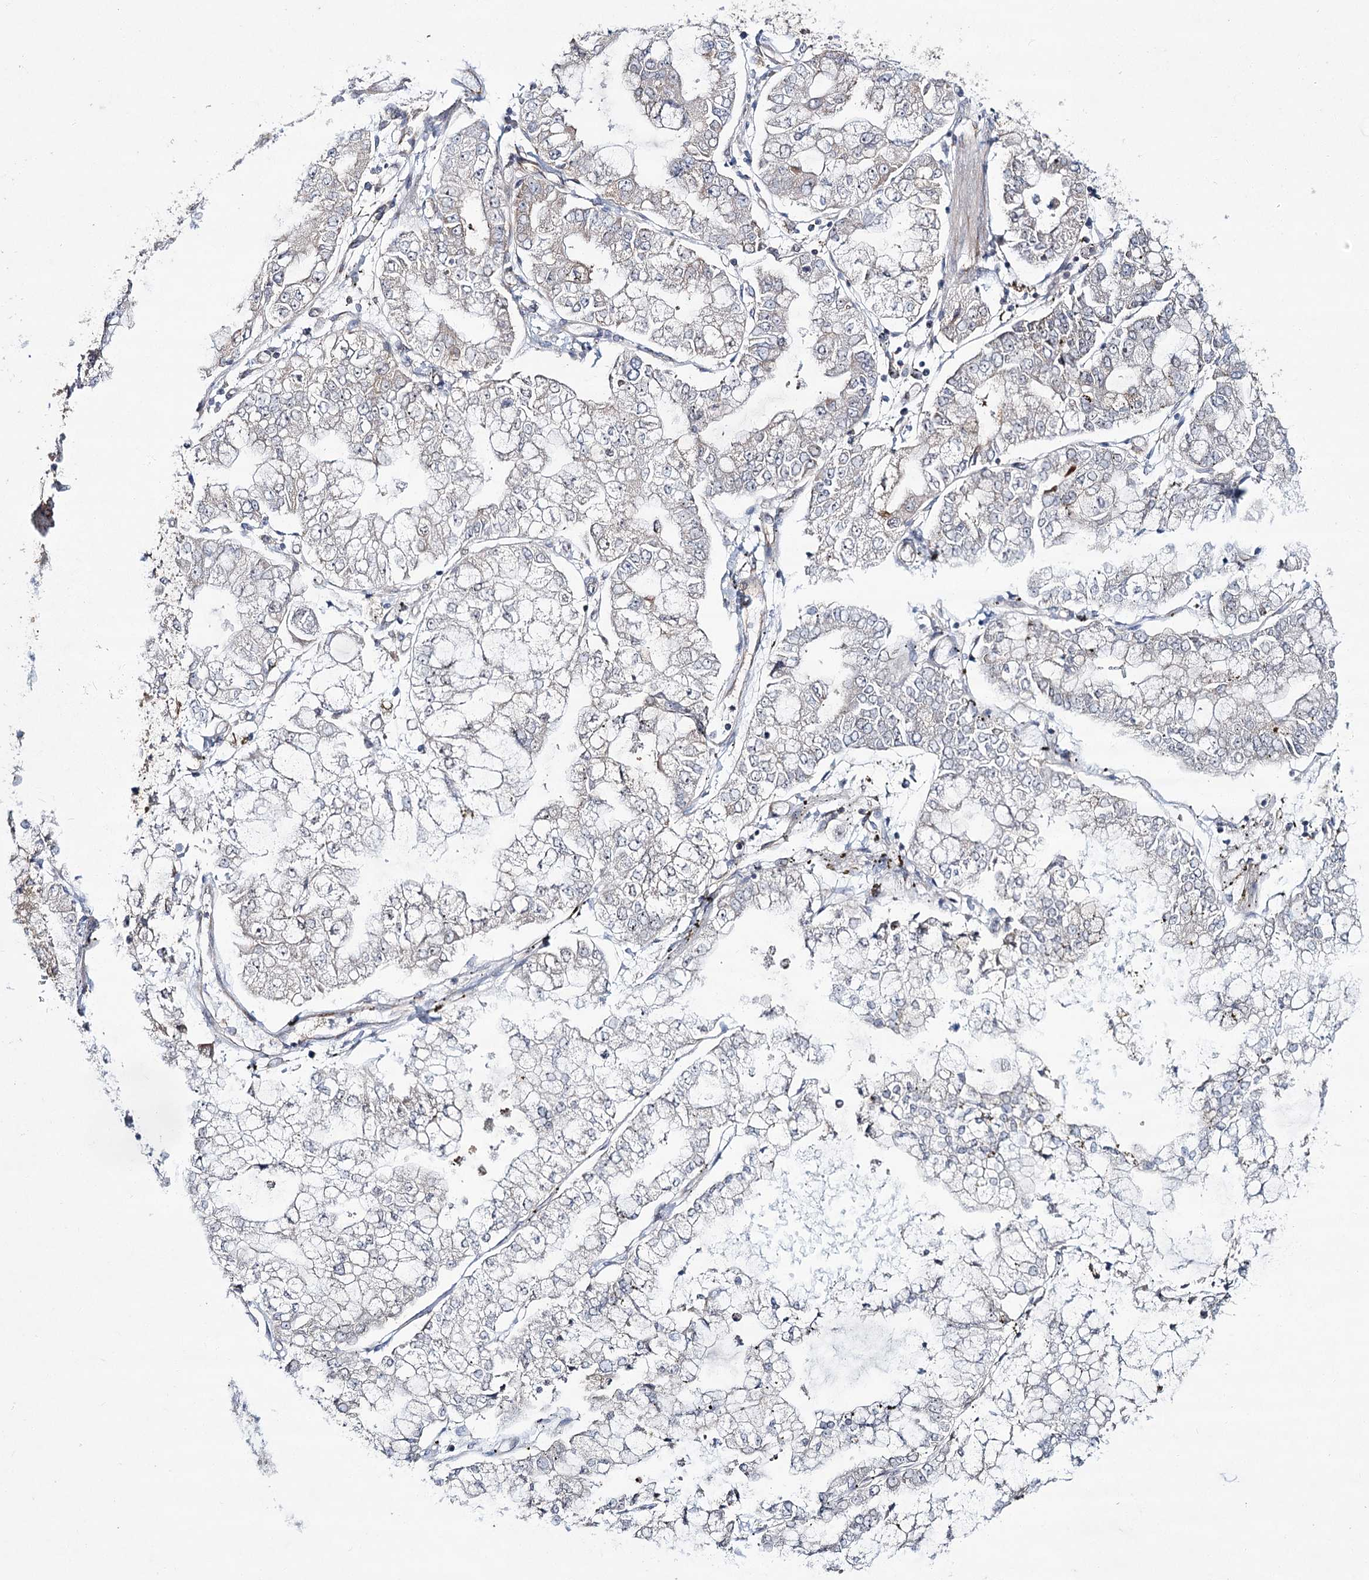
{"staining": {"intensity": "weak", "quantity": "<25%", "location": "cytoplasmic/membranous"}, "tissue": "stomach cancer", "cell_type": "Tumor cells", "image_type": "cancer", "snomed": [{"axis": "morphology", "description": "Adenocarcinoma, NOS"}, {"axis": "topography", "description": "Stomach"}], "caption": "The histopathology image demonstrates no significant positivity in tumor cells of stomach adenocarcinoma. (DAB (3,3'-diaminobenzidine) immunohistochemistry visualized using brightfield microscopy, high magnification).", "gene": "VWA2", "patient": {"sex": "male", "age": 76}}